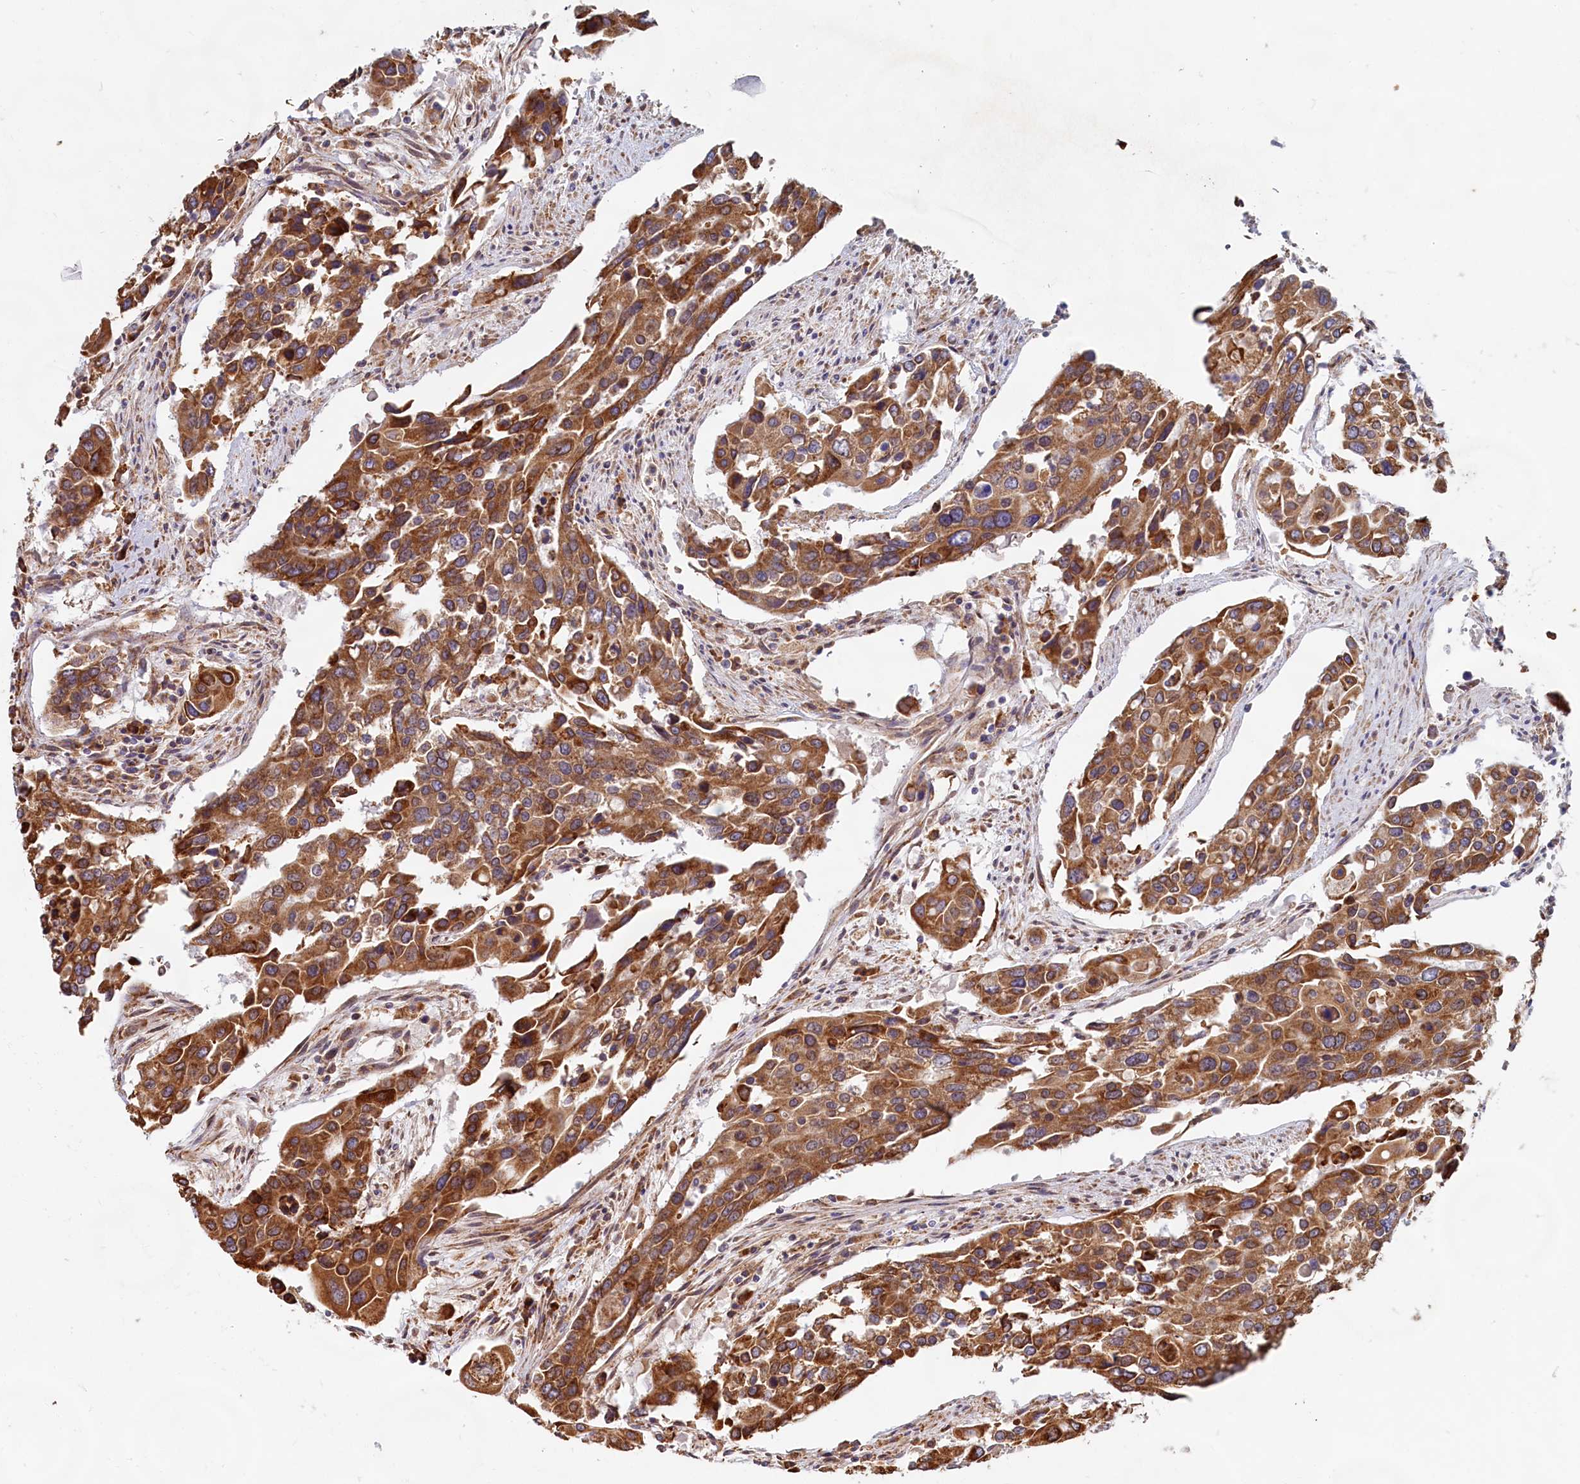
{"staining": {"intensity": "strong", "quantity": ">75%", "location": "cytoplasmic/membranous"}, "tissue": "colorectal cancer", "cell_type": "Tumor cells", "image_type": "cancer", "snomed": [{"axis": "morphology", "description": "Adenocarcinoma, NOS"}, {"axis": "topography", "description": "Colon"}], "caption": "Tumor cells show high levels of strong cytoplasmic/membranous expression in approximately >75% of cells in colorectal cancer (adenocarcinoma).", "gene": "TBC1D19", "patient": {"sex": "male", "age": 77}}